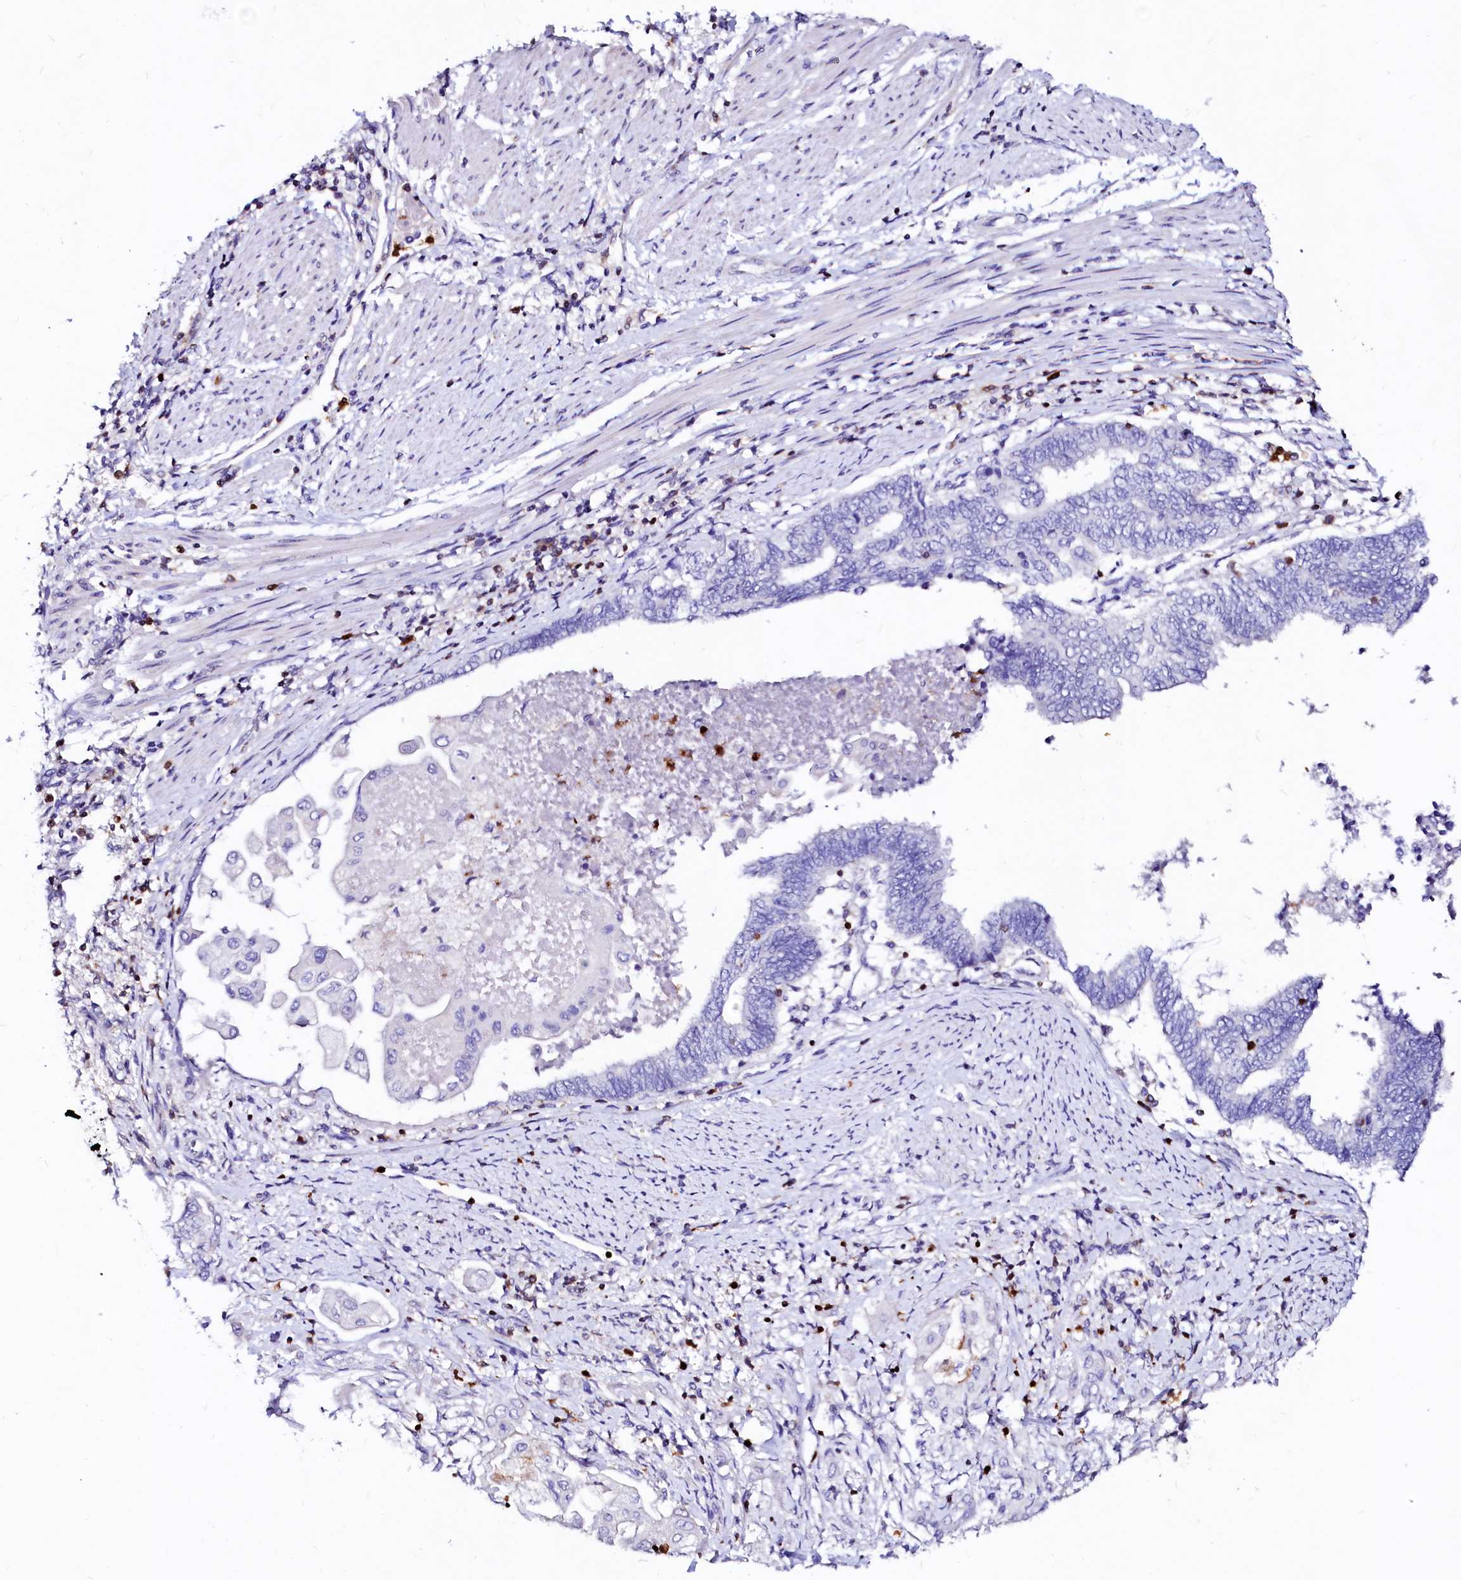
{"staining": {"intensity": "negative", "quantity": "none", "location": "none"}, "tissue": "endometrial cancer", "cell_type": "Tumor cells", "image_type": "cancer", "snomed": [{"axis": "morphology", "description": "Adenocarcinoma, NOS"}, {"axis": "topography", "description": "Uterus"}, {"axis": "topography", "description": "Endometrium"}], "caption": "DAB immunohistochemical staining of human endometrial adenocarcinoma demonstrates no significant positivity in tumor cells.", "gene": "RAB27A", "patient": {"sex": "female", "age": 70}}